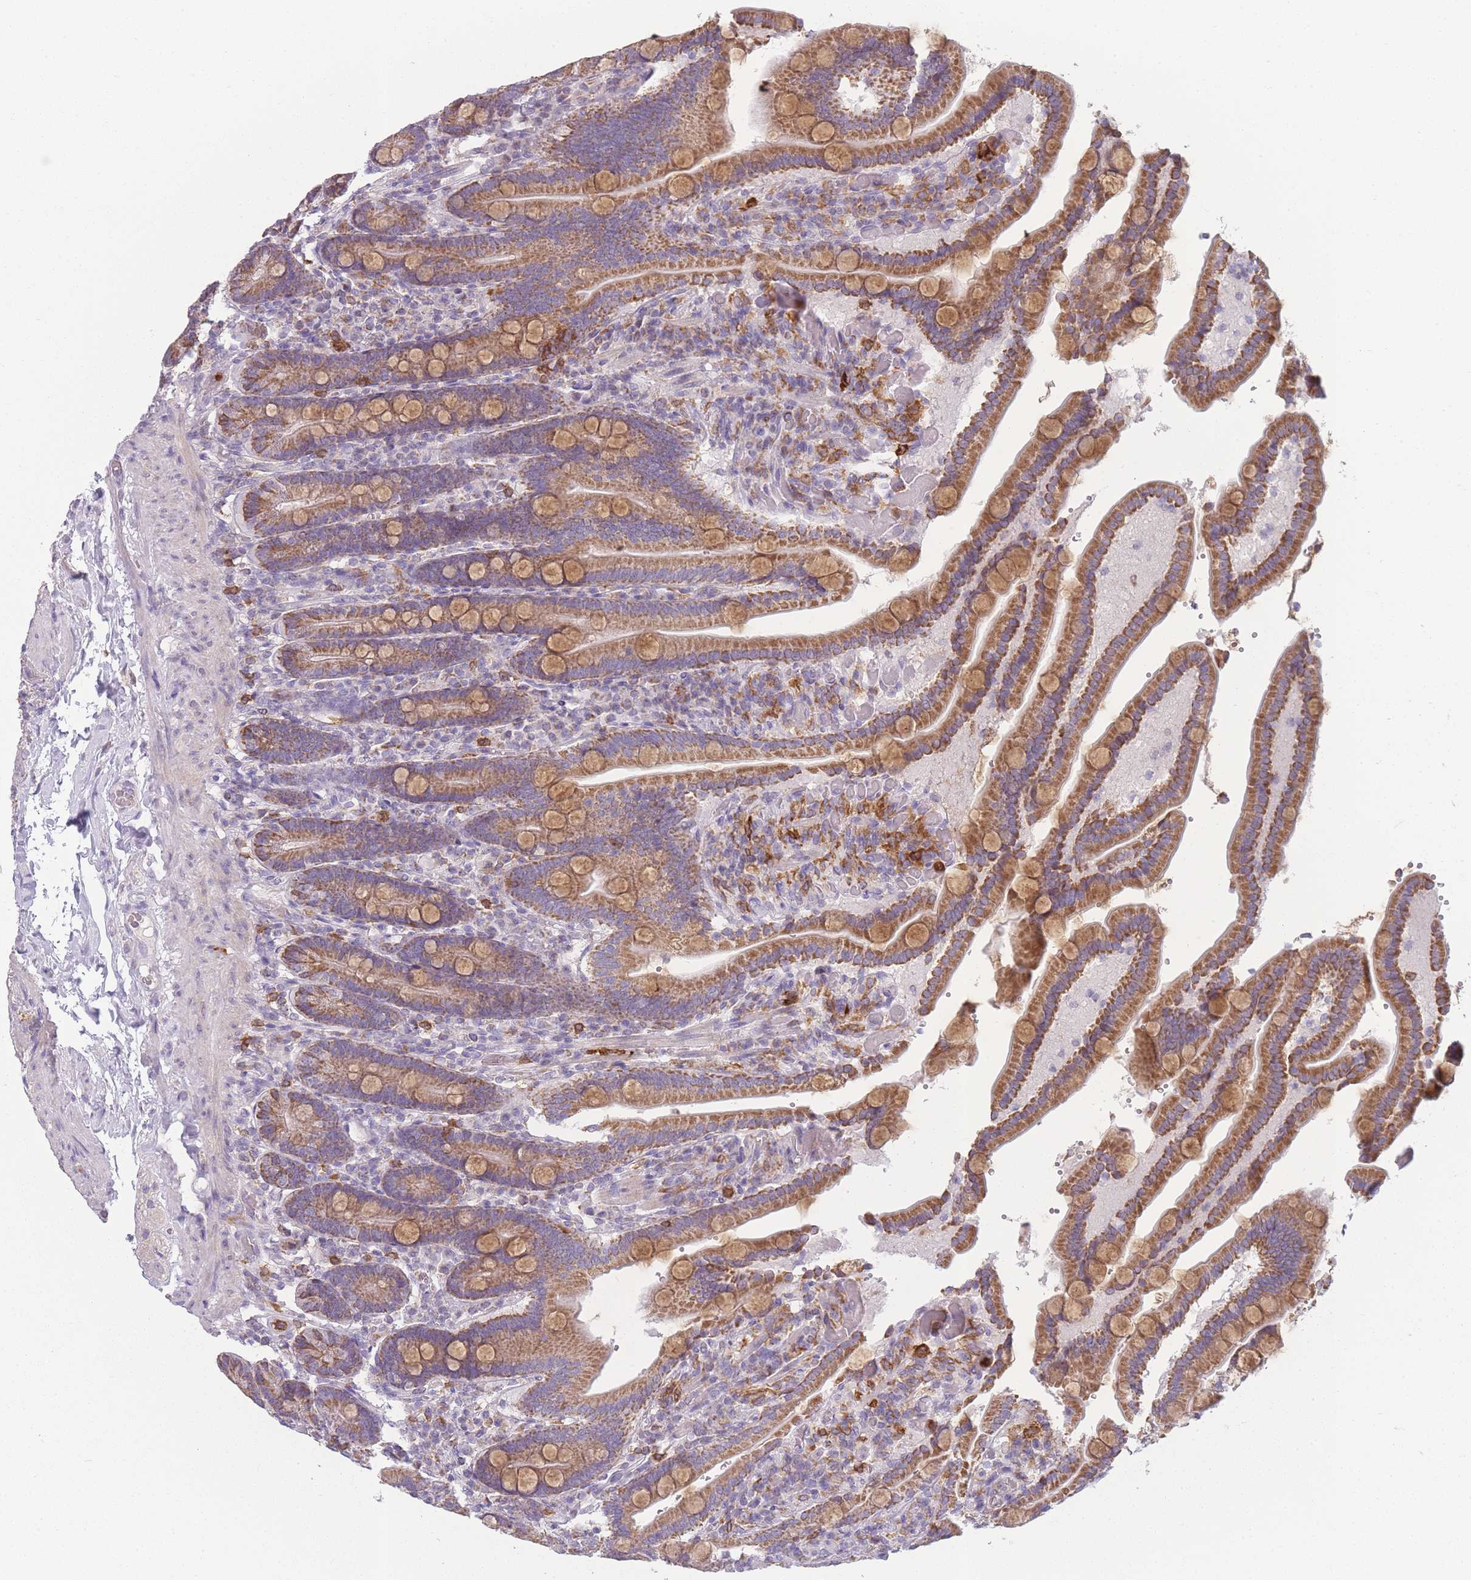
{"staining": {"intensity": "moderate", "quantity": ">75%", "location": "cytoplasmic/membranous"}, "tissue": "duodenum", "cell_type": "Glandular cells", "image_type": "normal", "snomed": [{"axis": "morphology", "description": "Normal tissue, NOS"}, {"axis": "topography", "description": "Duodenum"}], "caption": "The image demonstrates staining of normal duodenum, revealing moderate cytoplasmic/membranous protein staining (brown color) within glandular cells. (Brightfield microscopy of DAB IHC at high magnification).", "gene": "PRAM1", "patient": {"sex": "female", "age": 62}}